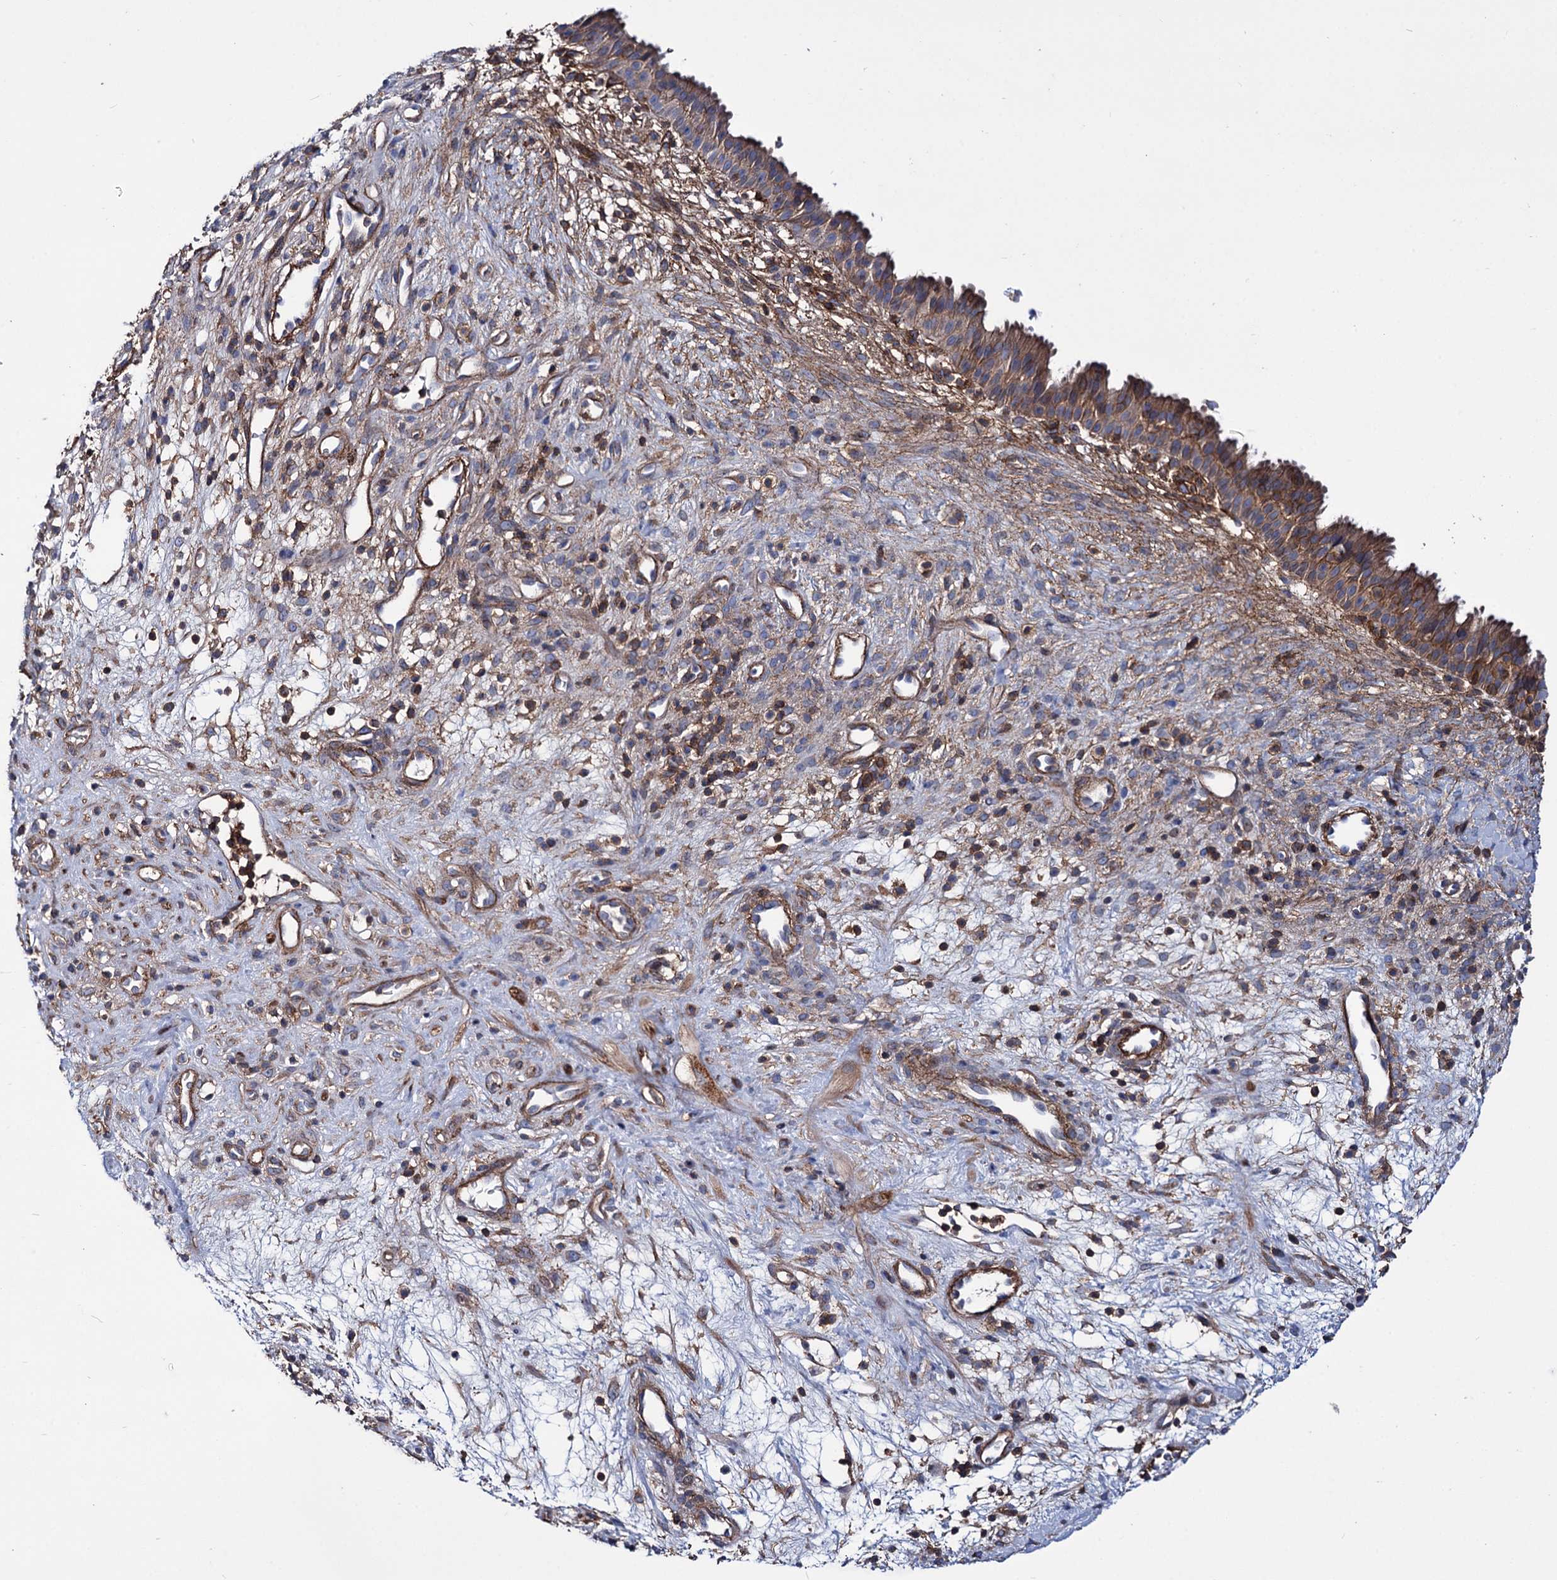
{"staining": {"intensity": "weak", "quantity": ">75%", "location": "cytoplasmic/membranous"}, "tissue": "nasopharynx", "cell_type": "Respiratory epithelial cells", "image_type": "normal", "snomed": [{"axis": "morphology", "description": "Normal tissue, NOS"}, {"axis": "topography", "description": "Nasopharynx"}], "caption": "A high-resolution micrograph shows immunohistochemistry (IHC) staining of benign nasopharynx, which reveals weak cytoplasmic/membranous staining in about >75% of respiratory epithelial cells.", "gene": "DEF6", "patient": {"sex": "male", "age": 22}}